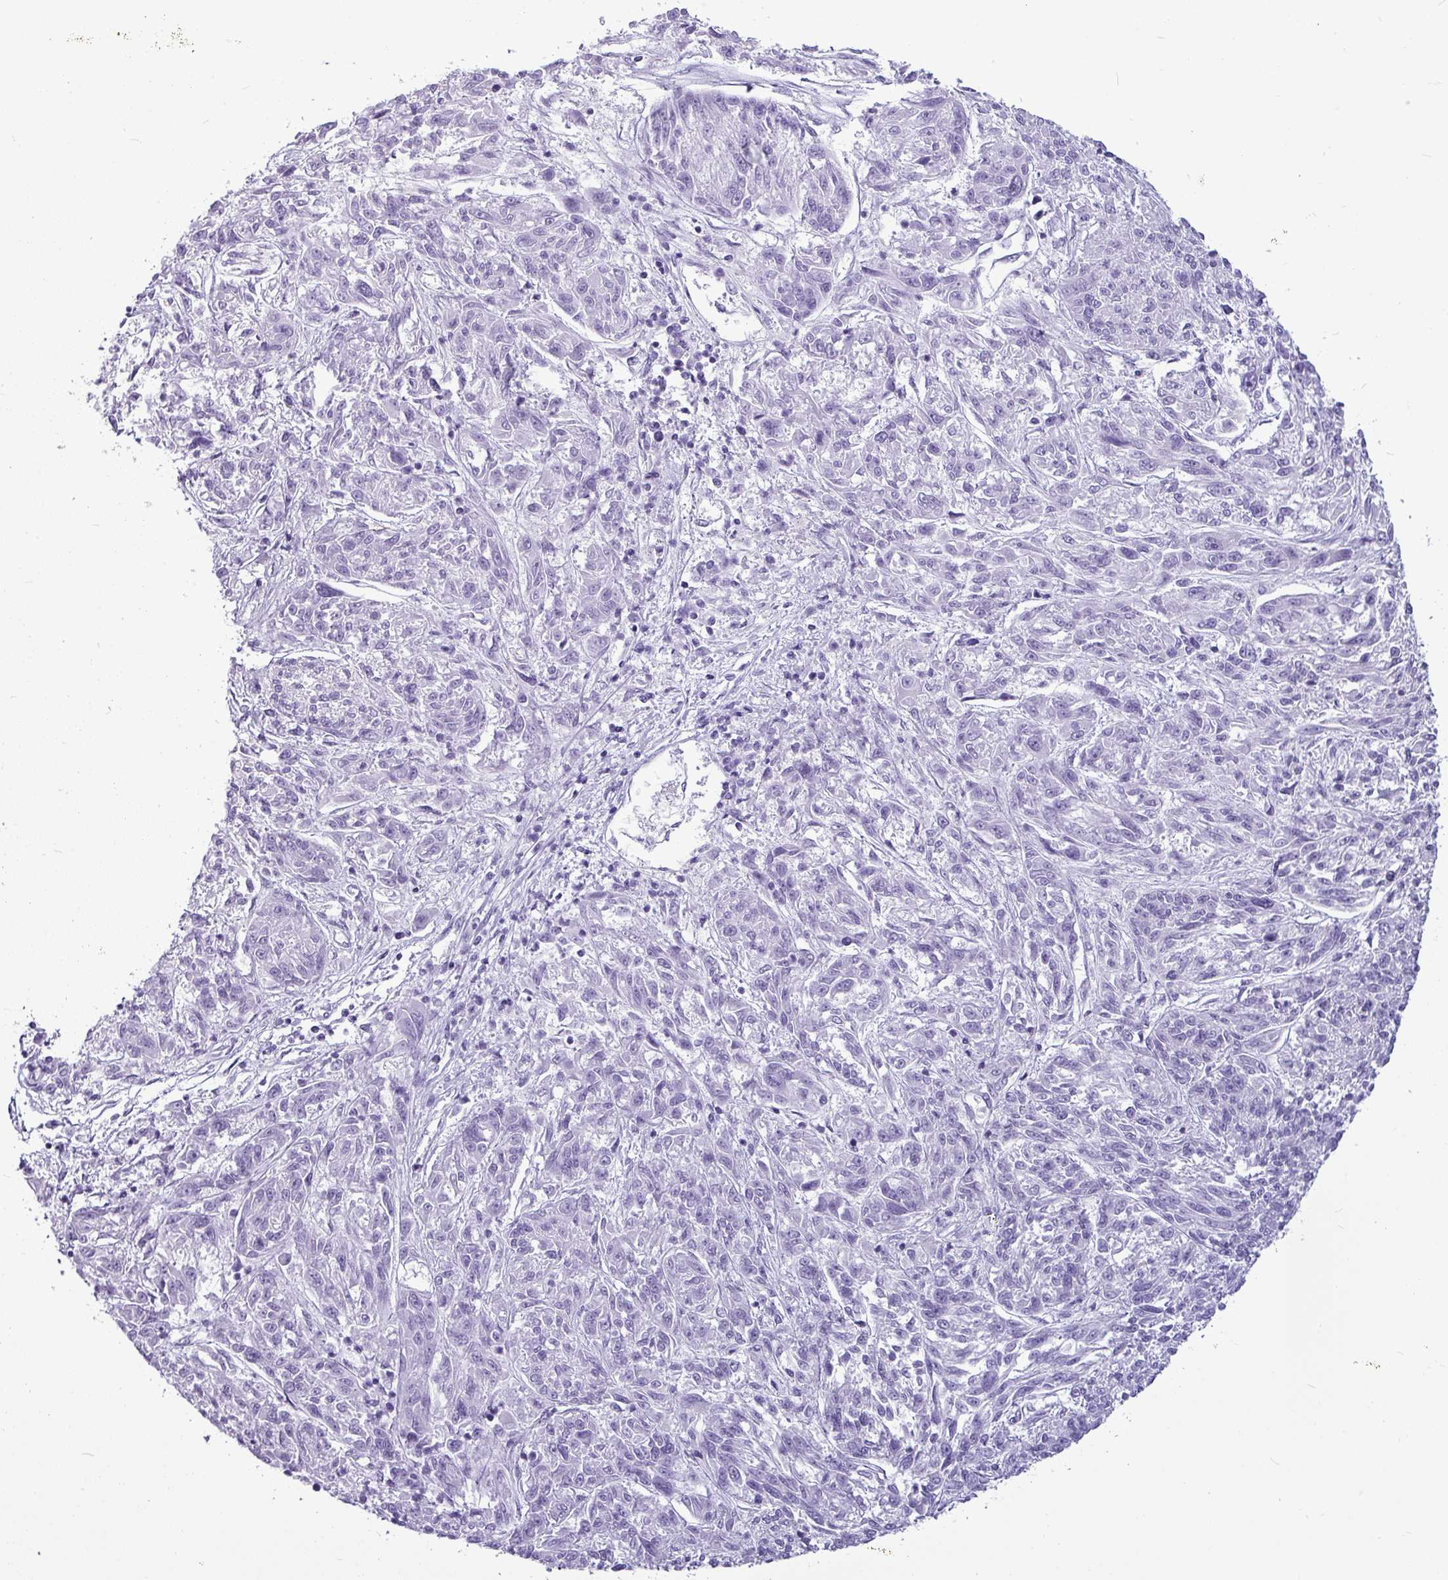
{"staining": {"intensity": "negative", "quantity": "none", "location": "none"}, "tissue": "melanoma", "cell_type": "Tumor cells", "image_type": "cancer", "snomed": [{"axis": "morphology", "description": "Malignant melanoma, NOS"}, {"axis": "topography", "description": "Skin"}], "caption": "Human malignant melanoma stained for a protein using IHC reveals no expression in tumor cells.", "gene": "AMY1B", "patient": {"sex": "male", "age": 53}}